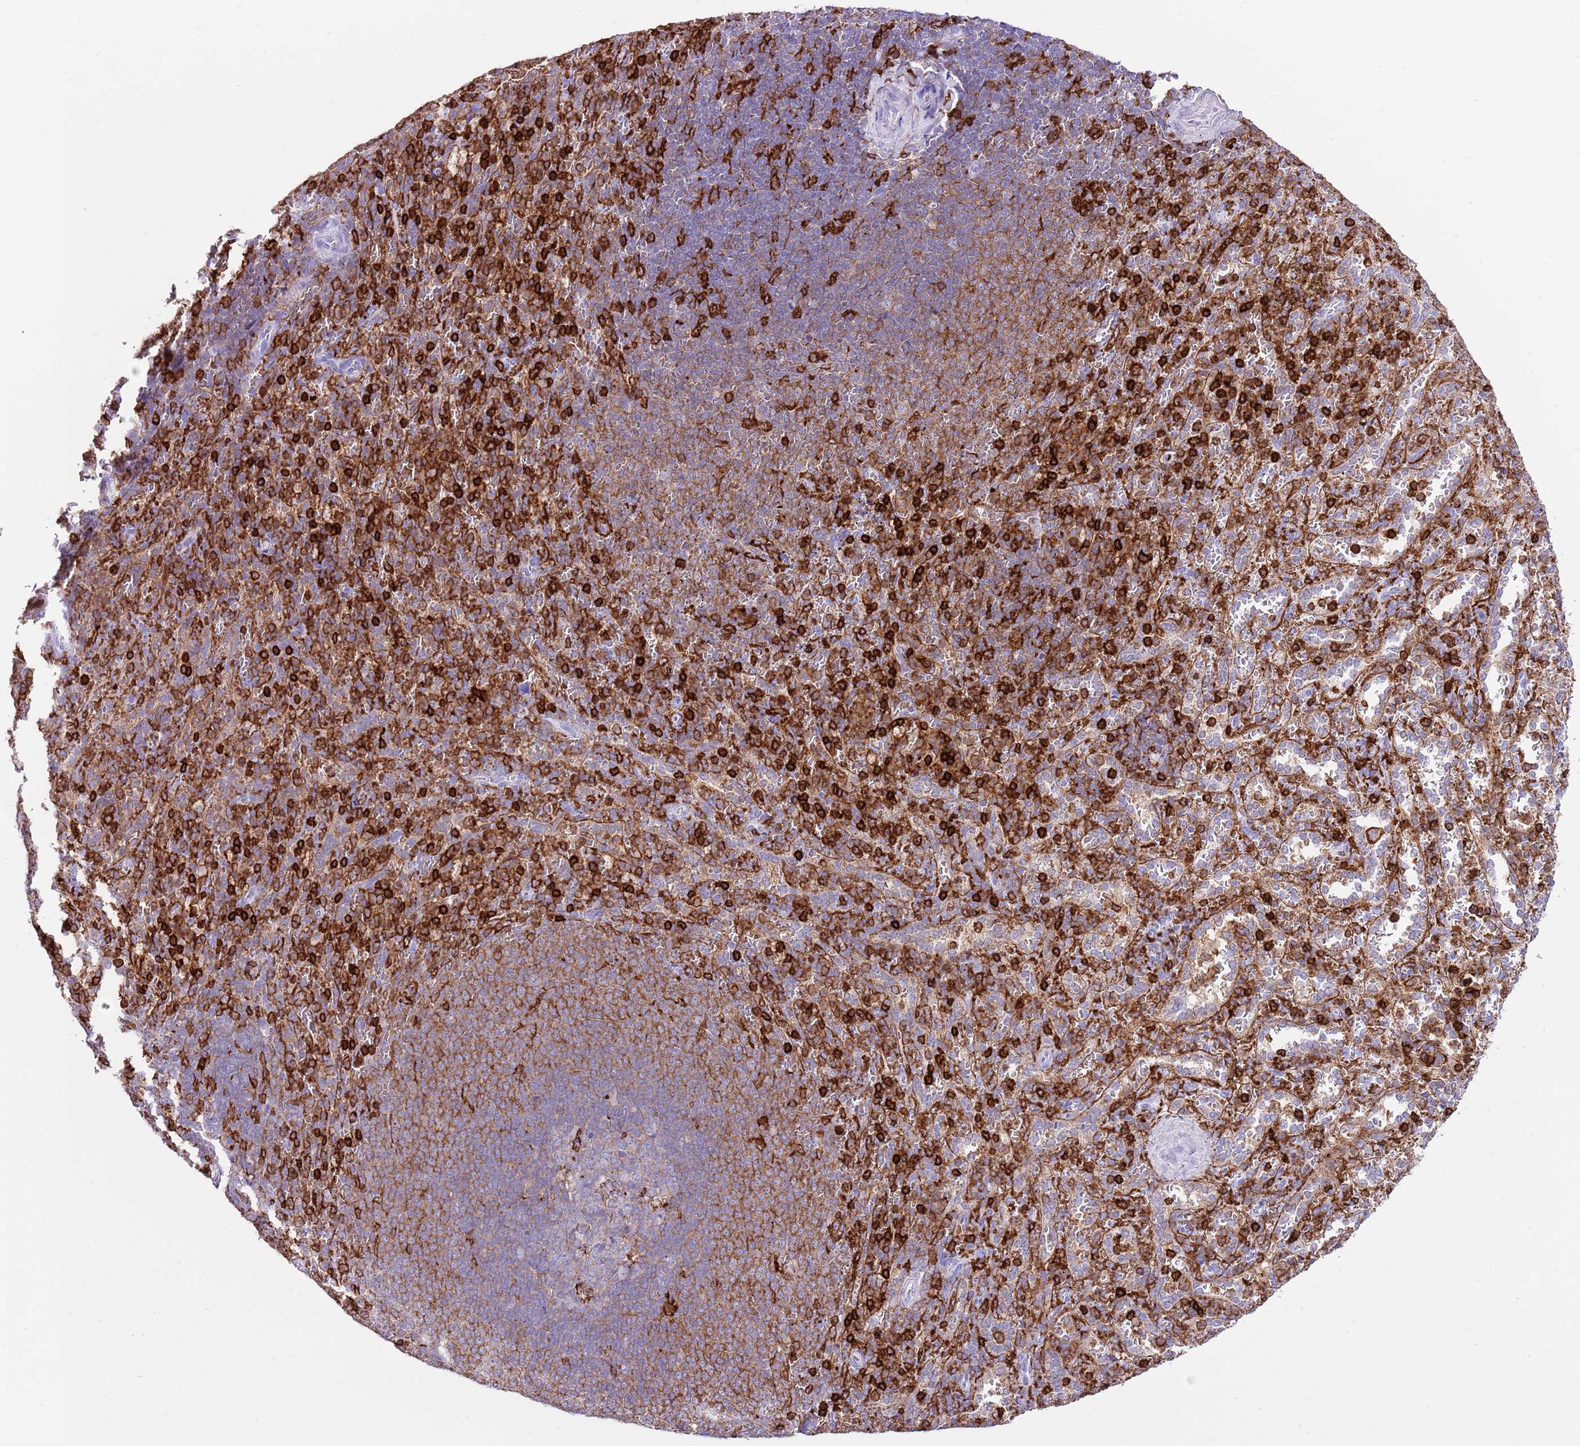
{"staining": {"intensity": "strong", "quantity": "25%-75%", "location": "cytoplasmic/membranous"}, "tissue": "spleen", "cell_type": "Cells in red pulp", "image_type": "normal", "snomed": [{"axis": "morphology", "description": "Normal tissue, NOS"}, {"axis": "topography", "description": "Spleen"}], "caption": "Spleen stained with immunohistochemistry shows strong cytoplasmic/membranous staining in approximately 25%-75% of cells in red pulp.", "gene": "EFHD2", "patient": {"sex": "female", "age": 21}}